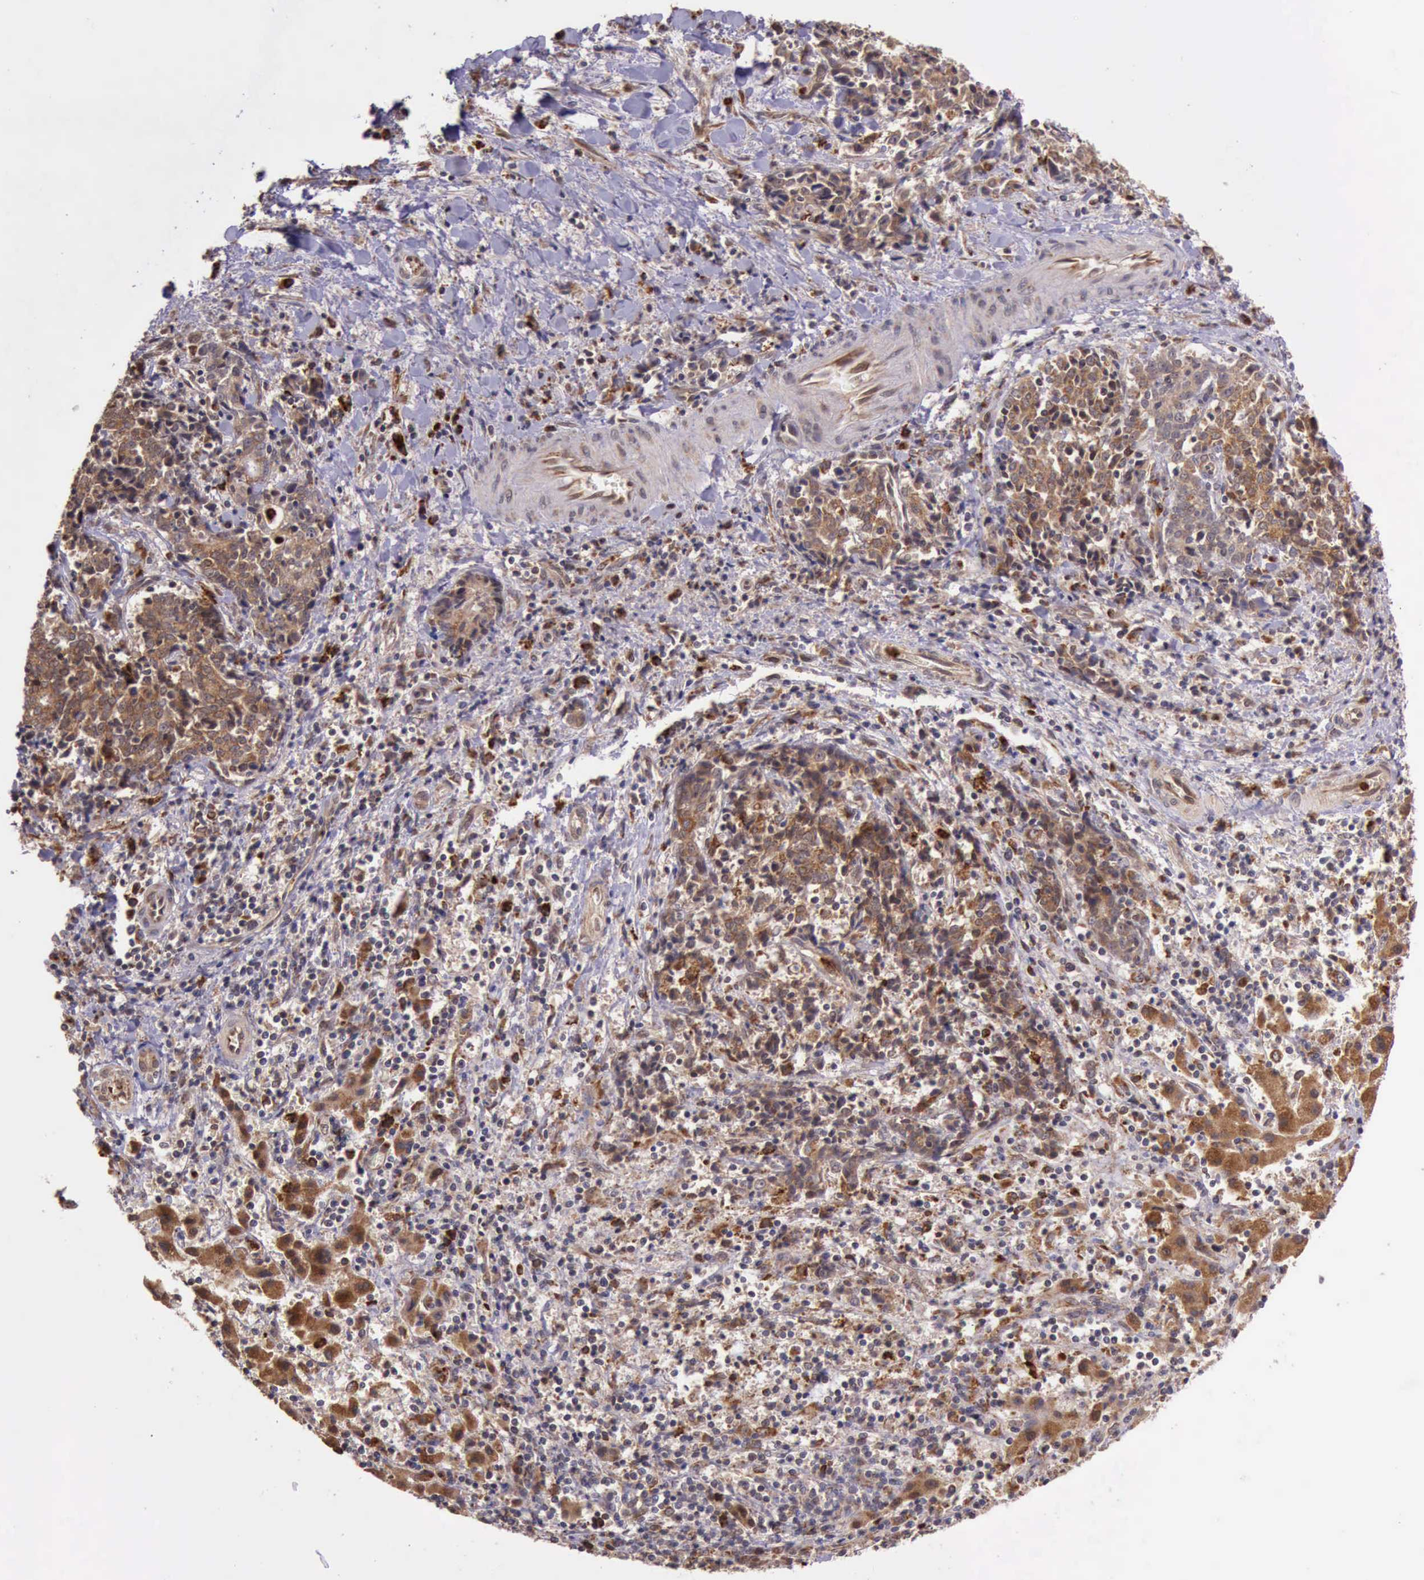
{"staining": {"intensity": "moderate", "quantity": ">75%", "location": "cytoplasmic/membranous"}, "tissue": "liver cancer", "cell_type": "Tumor cells", "image_type": "cancer", "snomed": [{"axis": "morphology", "description": "Cholangiocarcinoma"}, {"axis": "topography", "description": "Liver"}], "caption": "Liver cancer stained with DAB (3,3'-diaminobenzidine) immunohistochemistry reveals medium levels of moderate cytoplasmic/membranous staining in about >75% of tumor cells.", "gene": "ARMCX3", "patient": {"sex": "male", "age": 57}}